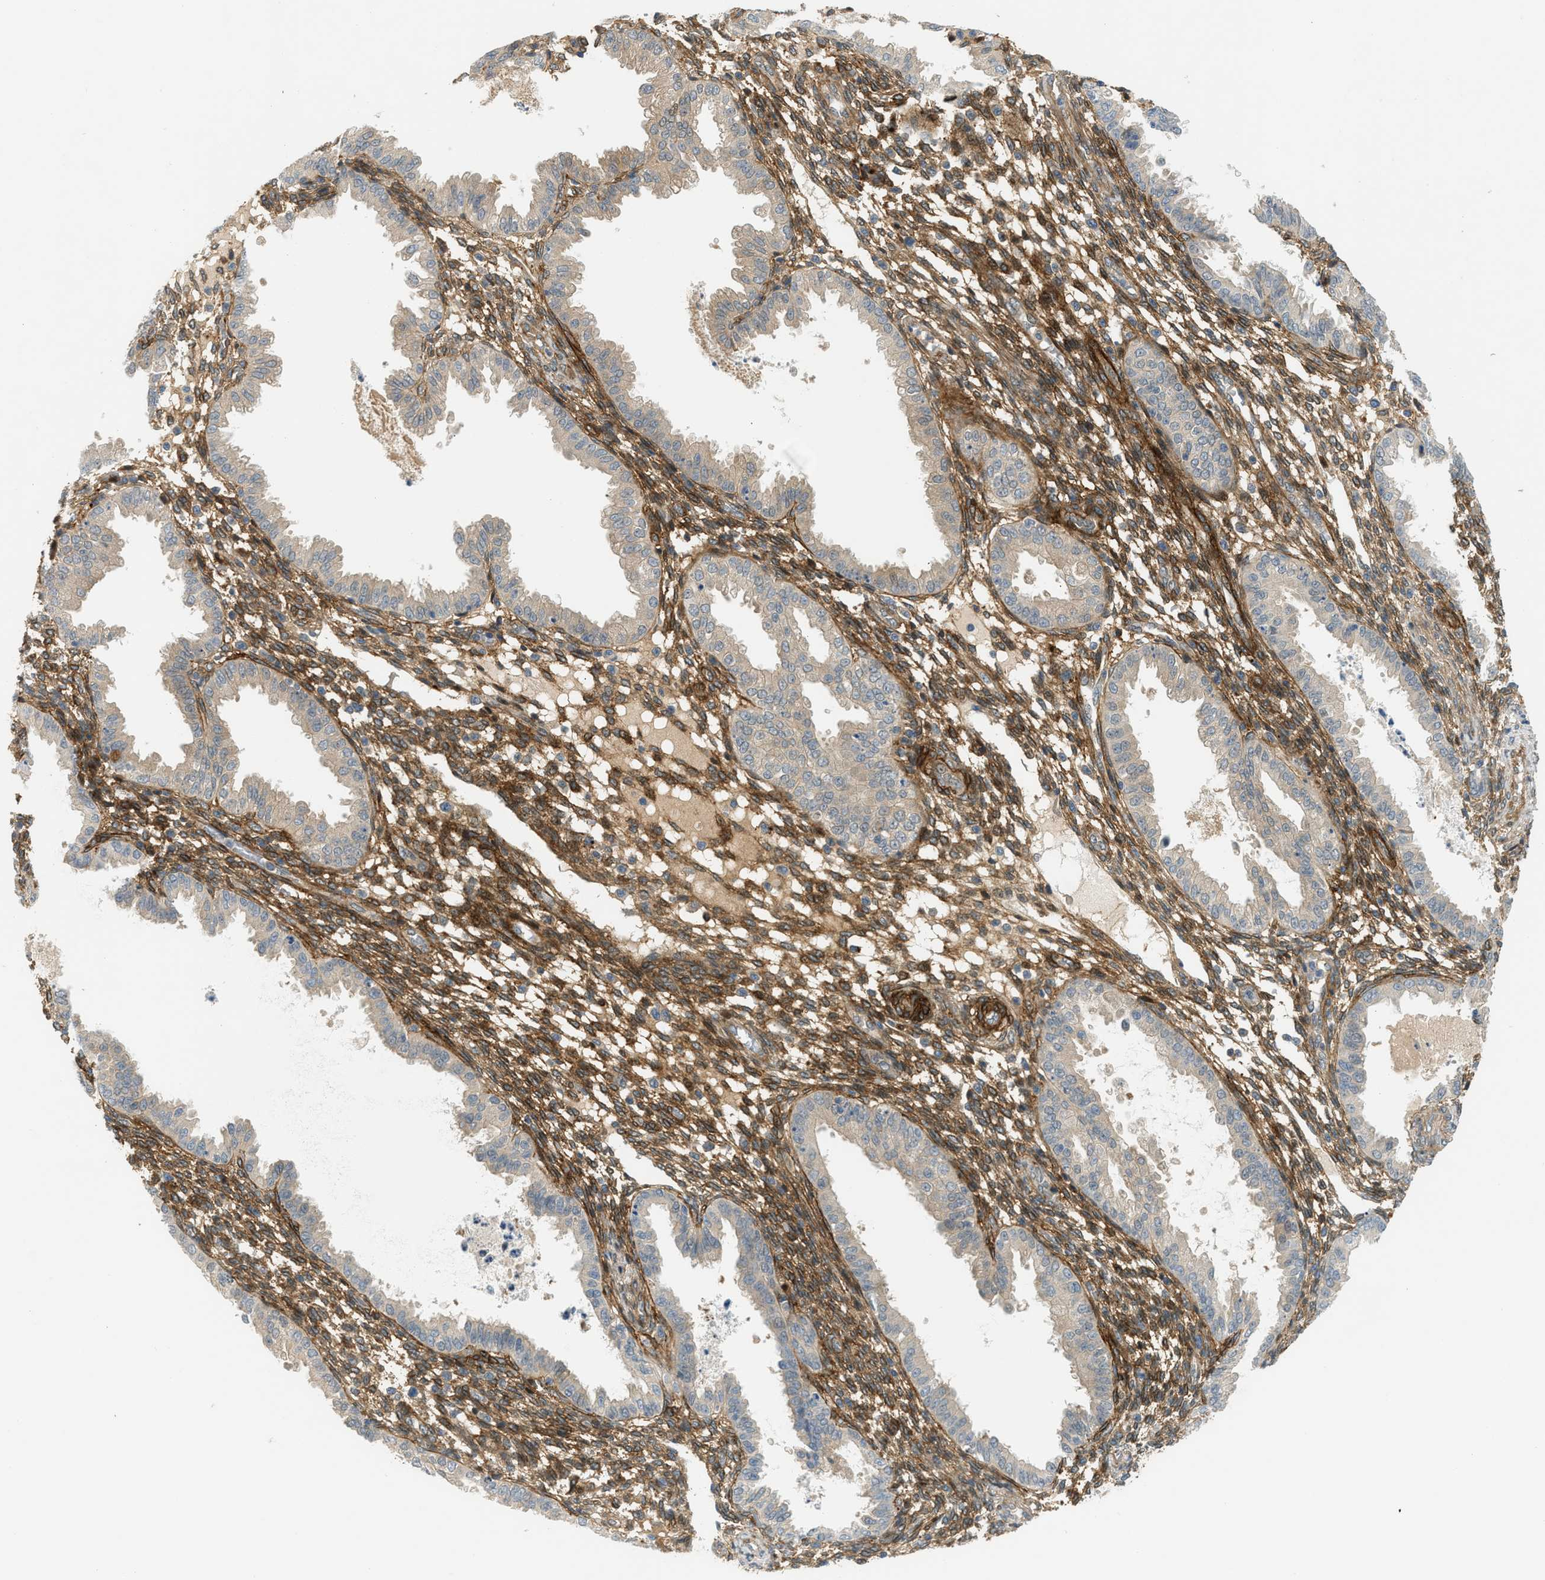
{"staining": {"intensity": "moderate", "quantity": ">75%", "location": "cytoplasmic/membranous"}, "tissue": "endometrium", "cell_type": "Cells in endometrial stroma", "image_type": "normal", "snomed": [{"axis": "morphology", "description": "Normal tissue, NOS"}, {"axis": "topography", "description": "Endometrium"}], "caption": "Immunohistochemistry (IHC) of normal endometrium reveals medium levels of moderate cytoplasmic/membranous staining in approximately >75% of cells in endometrial stroma.", "gene": "EDNRA", "patient": {"sex": "female", "age": 33}}